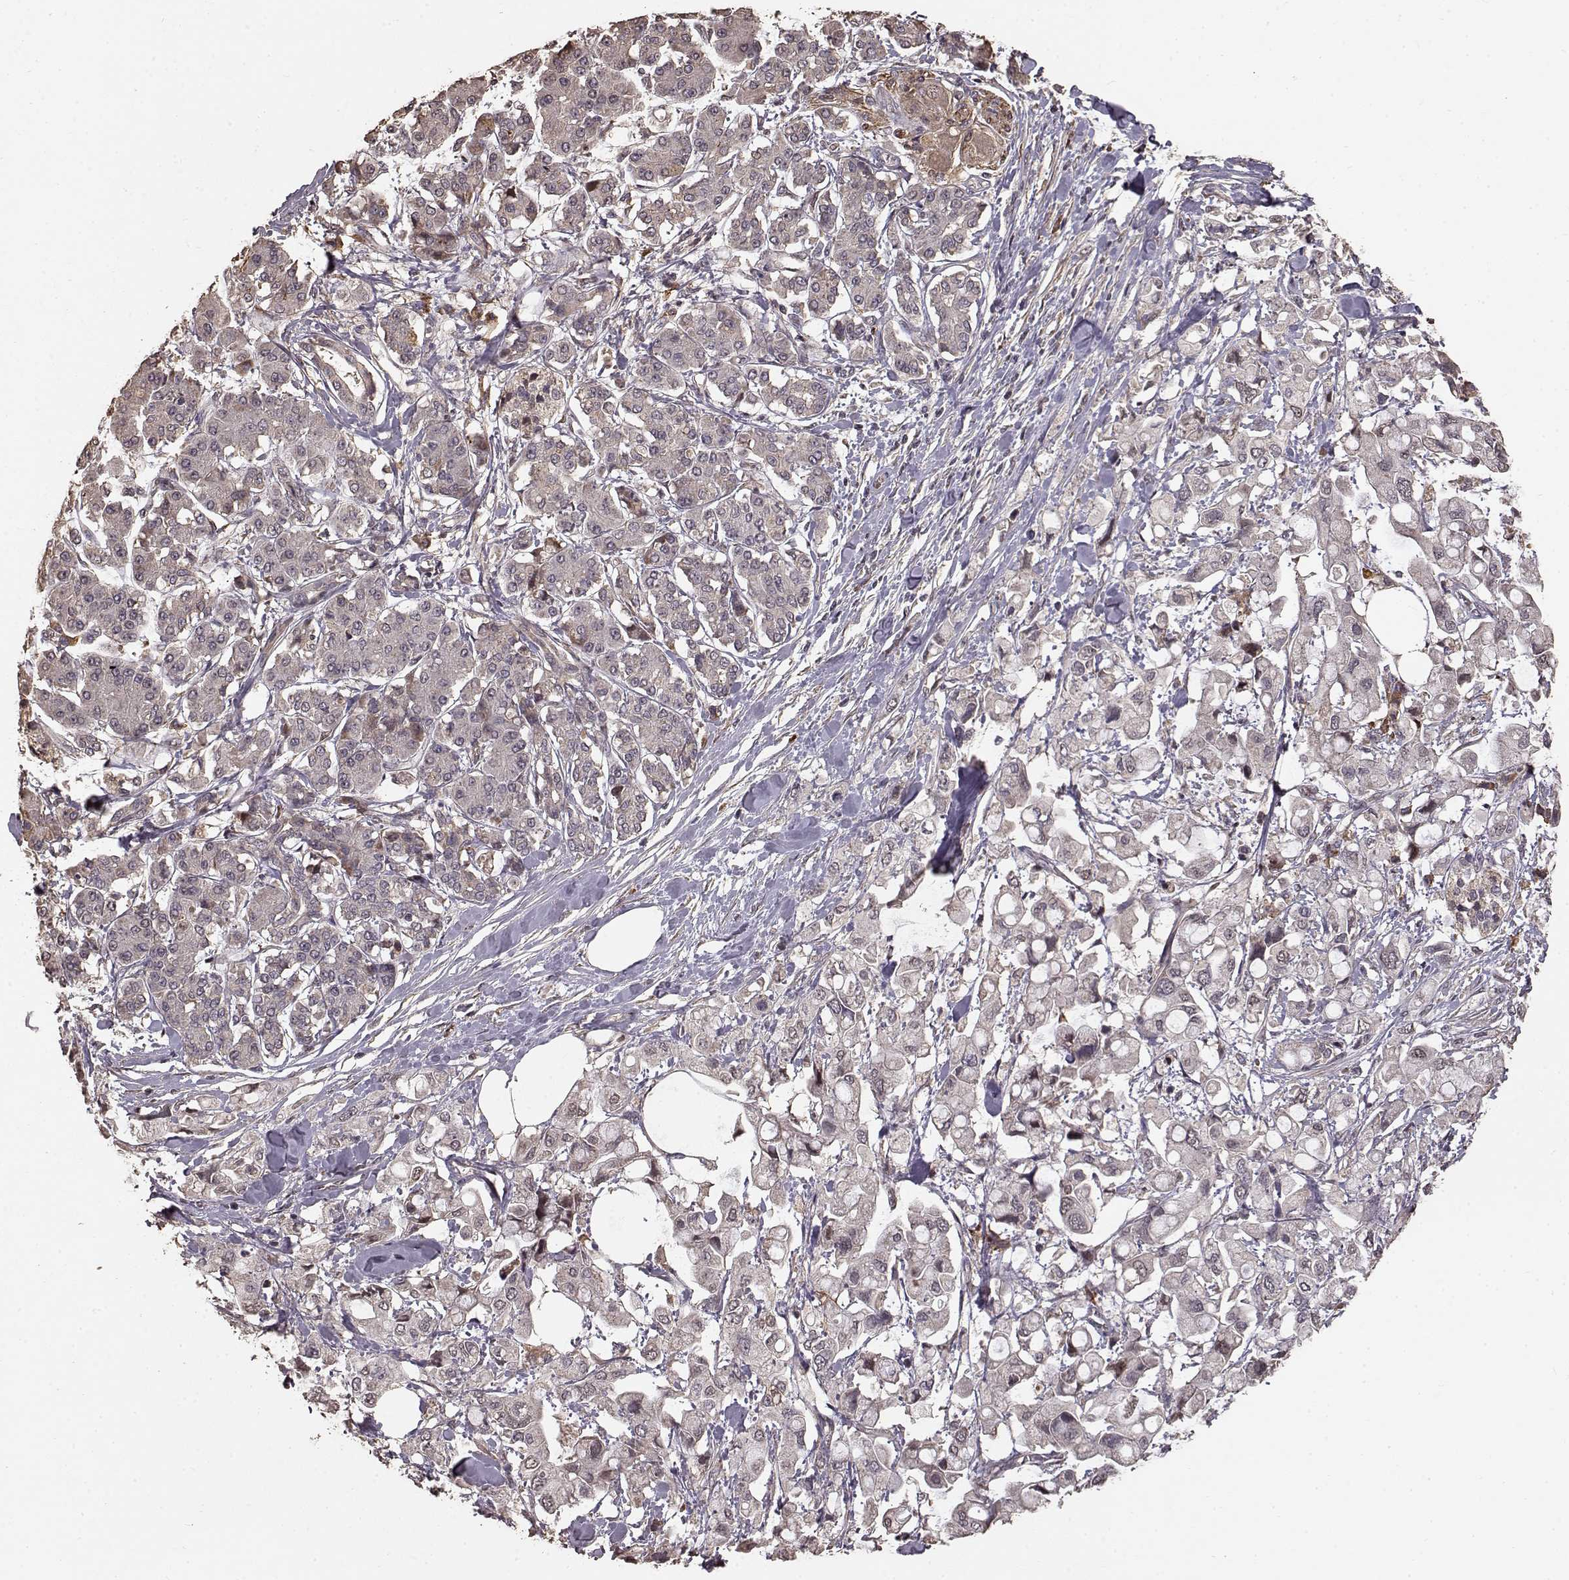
{"staining": {"intensity": "weak", "quantity": ">75%", "location": "cytoplasmic/membranous"}, "tissue": "pancreatic cancer", "cell_type": "Tumor cells", "image_type": "cancer", "snomed": [{"axis": "morphology", "description": "Adenocarcinoma, NOS"}, {"axis": "topography", "description": "Pancreas"}], "caption": "A histopathology image of pancreatic cancer (adenocarcinoma) stained for a protein reveals weak cytoplasmic/membranous brown staining in tumor cells.", "gene": "USP15", "patient": {"sex": "female", "age": 56}}